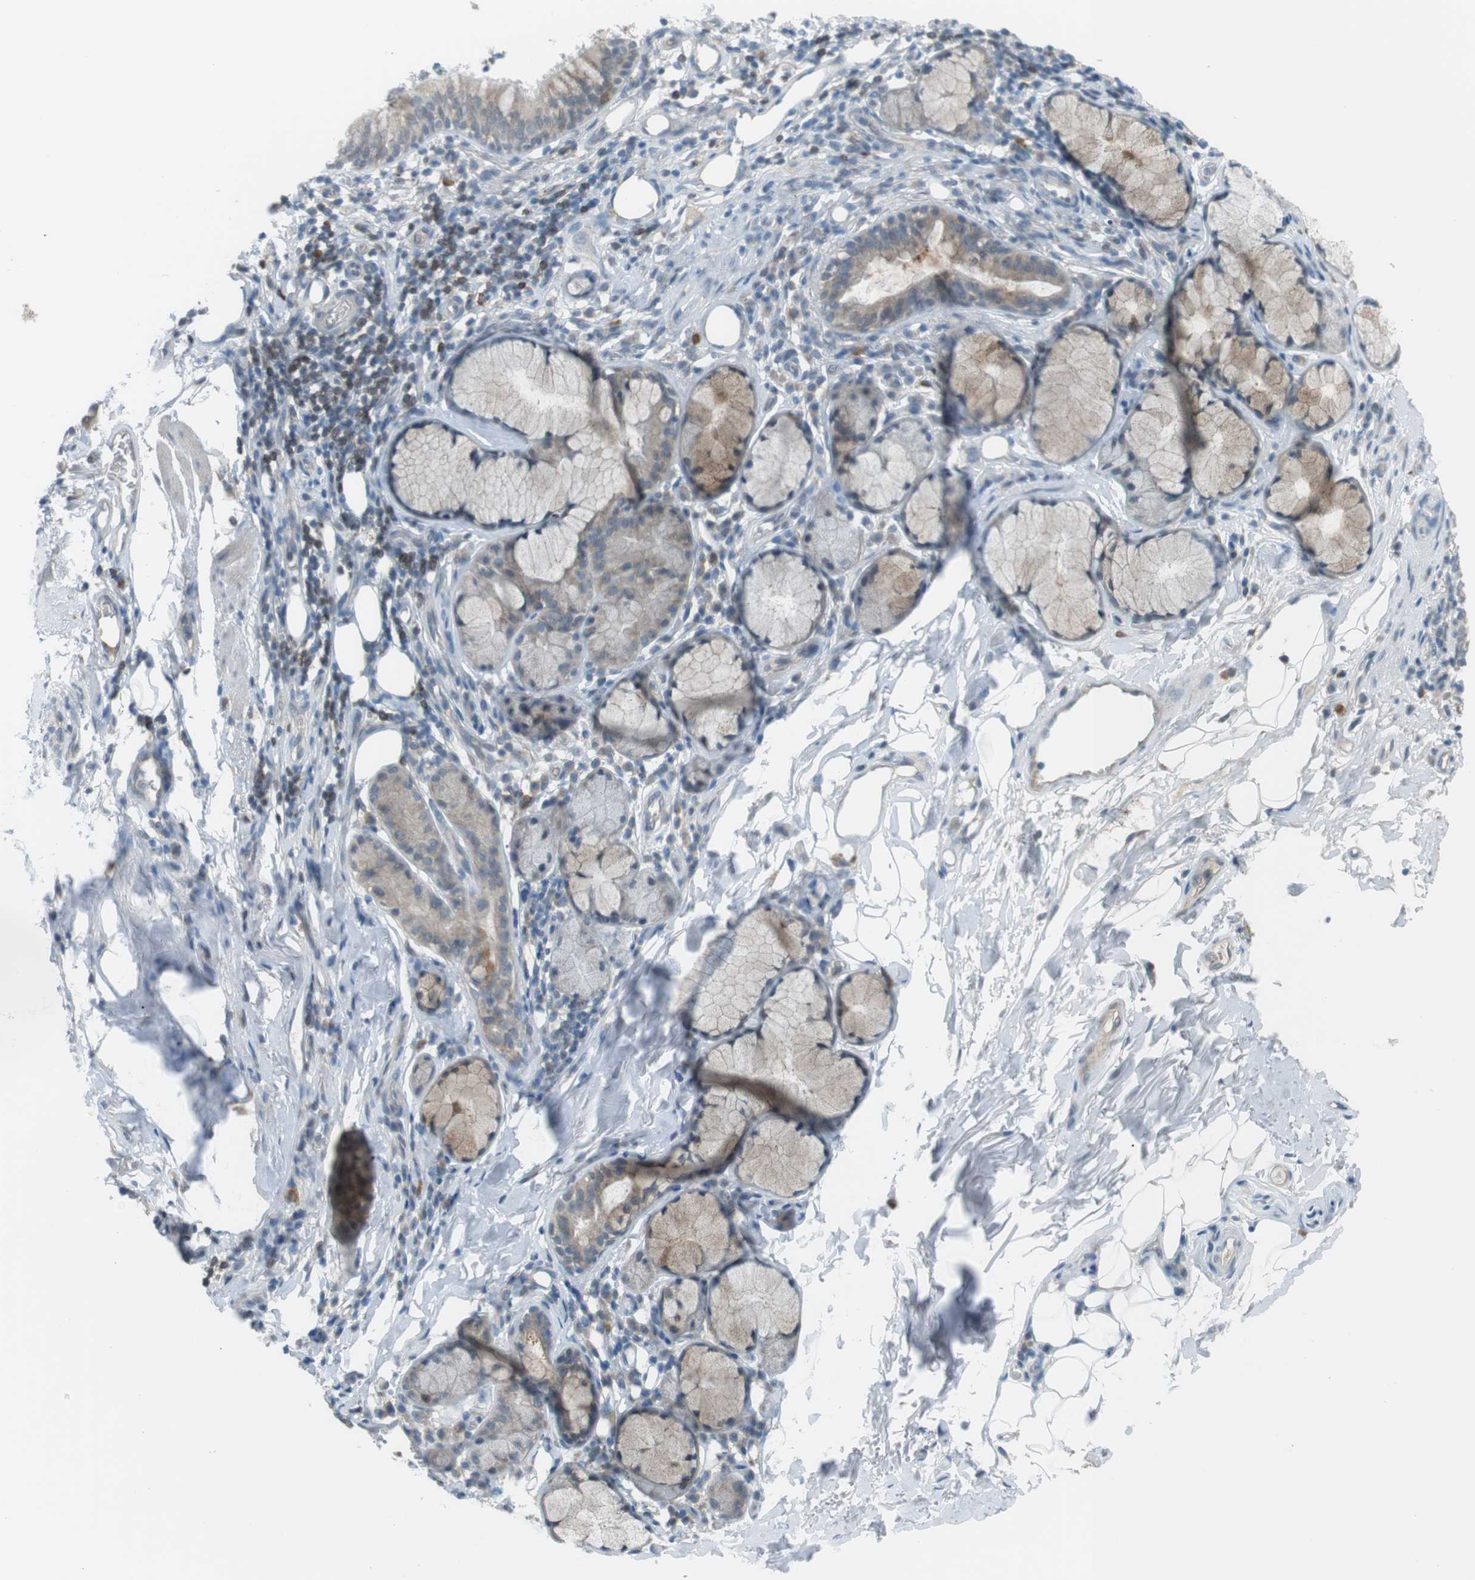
{"staining": {"intensity": "weak", "quantity": ">75%", "location": "cytoplasmic/membranous"}, "tissue": "bronchus", "cell_type": "Respiratory epithelial cells", "image_type": "normal", "snomed": [{"axis": "morphology", "description": "Normal tissue, NOS"}, {"axis": "morphology", "description": "Inflammation, NOS"}, {"axis": "topography", "description": "Cartilage tissue"}, {"axis": "topography", "description": "Bronchus"}], "caption": "A high-resolution histopathology image shows IHC staining of normal bronchus, which demonstrates weak cytoplasmic/membranous positivity in about >75% of respiratory epithelial cells. (IHC, brightfield microscopy, high magnification).", "gene": "FCRLA", "patient": {"sex": "male", "age": 77}}